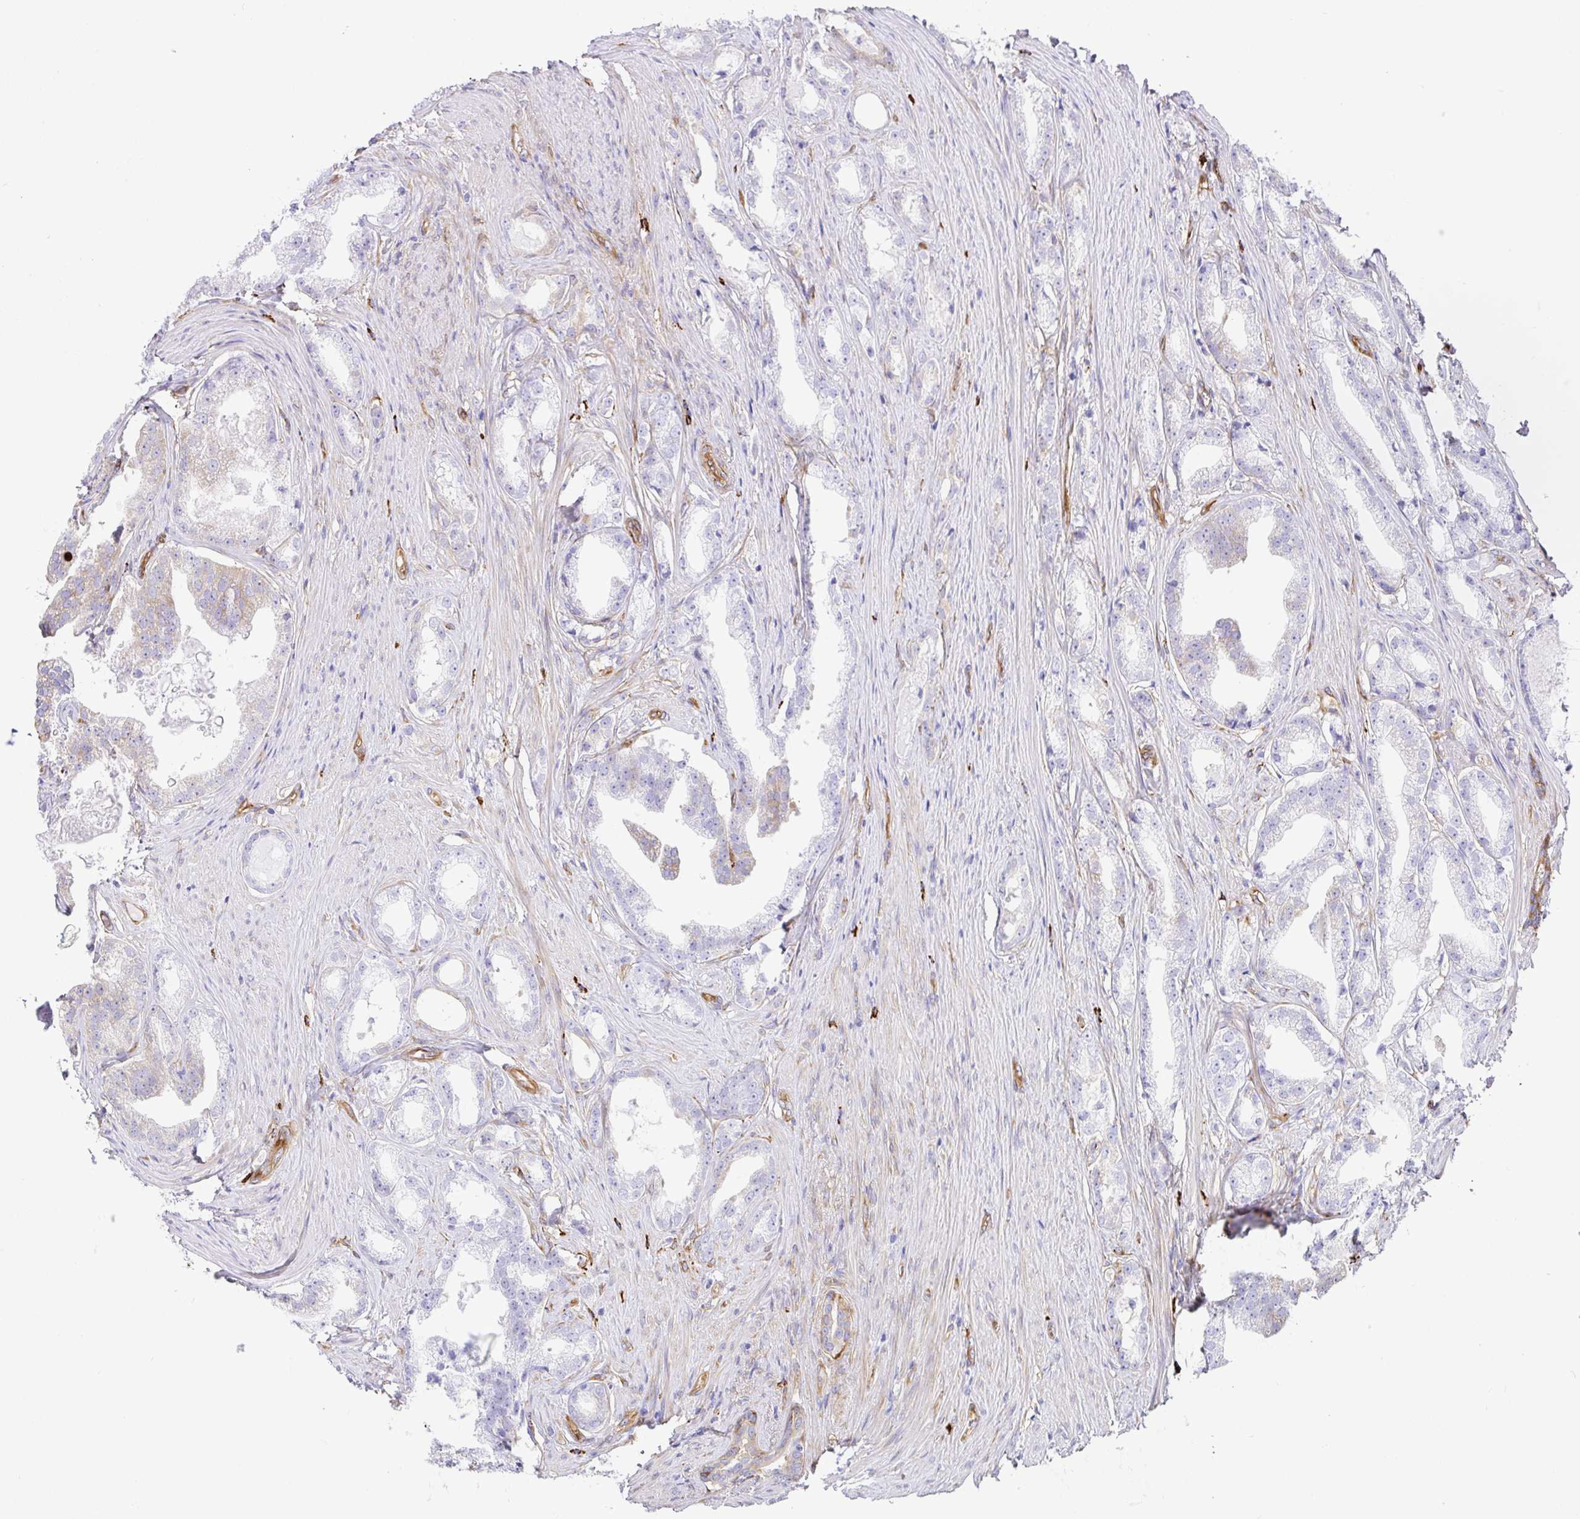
{"staining": {"intensity": "weak", "quantity": "<25%", "location": "cytoplasmic/membranous"}, "tissue": "prostate cancer", "cell_type": "Tumor cells", "image_type": "cancer", "snomed": [{"axis": "morphology", "description": "Adenocarcinoma, Low grade"}, {"axis": "topography", "description": "Prostate"}], "caption": "Tumor cells are negative for brown protein staining in prostate cancer (adenocarcinoma (low-grade)).", "gene": "DOCK1", "patient": {"sex": "male", "age": 65}}